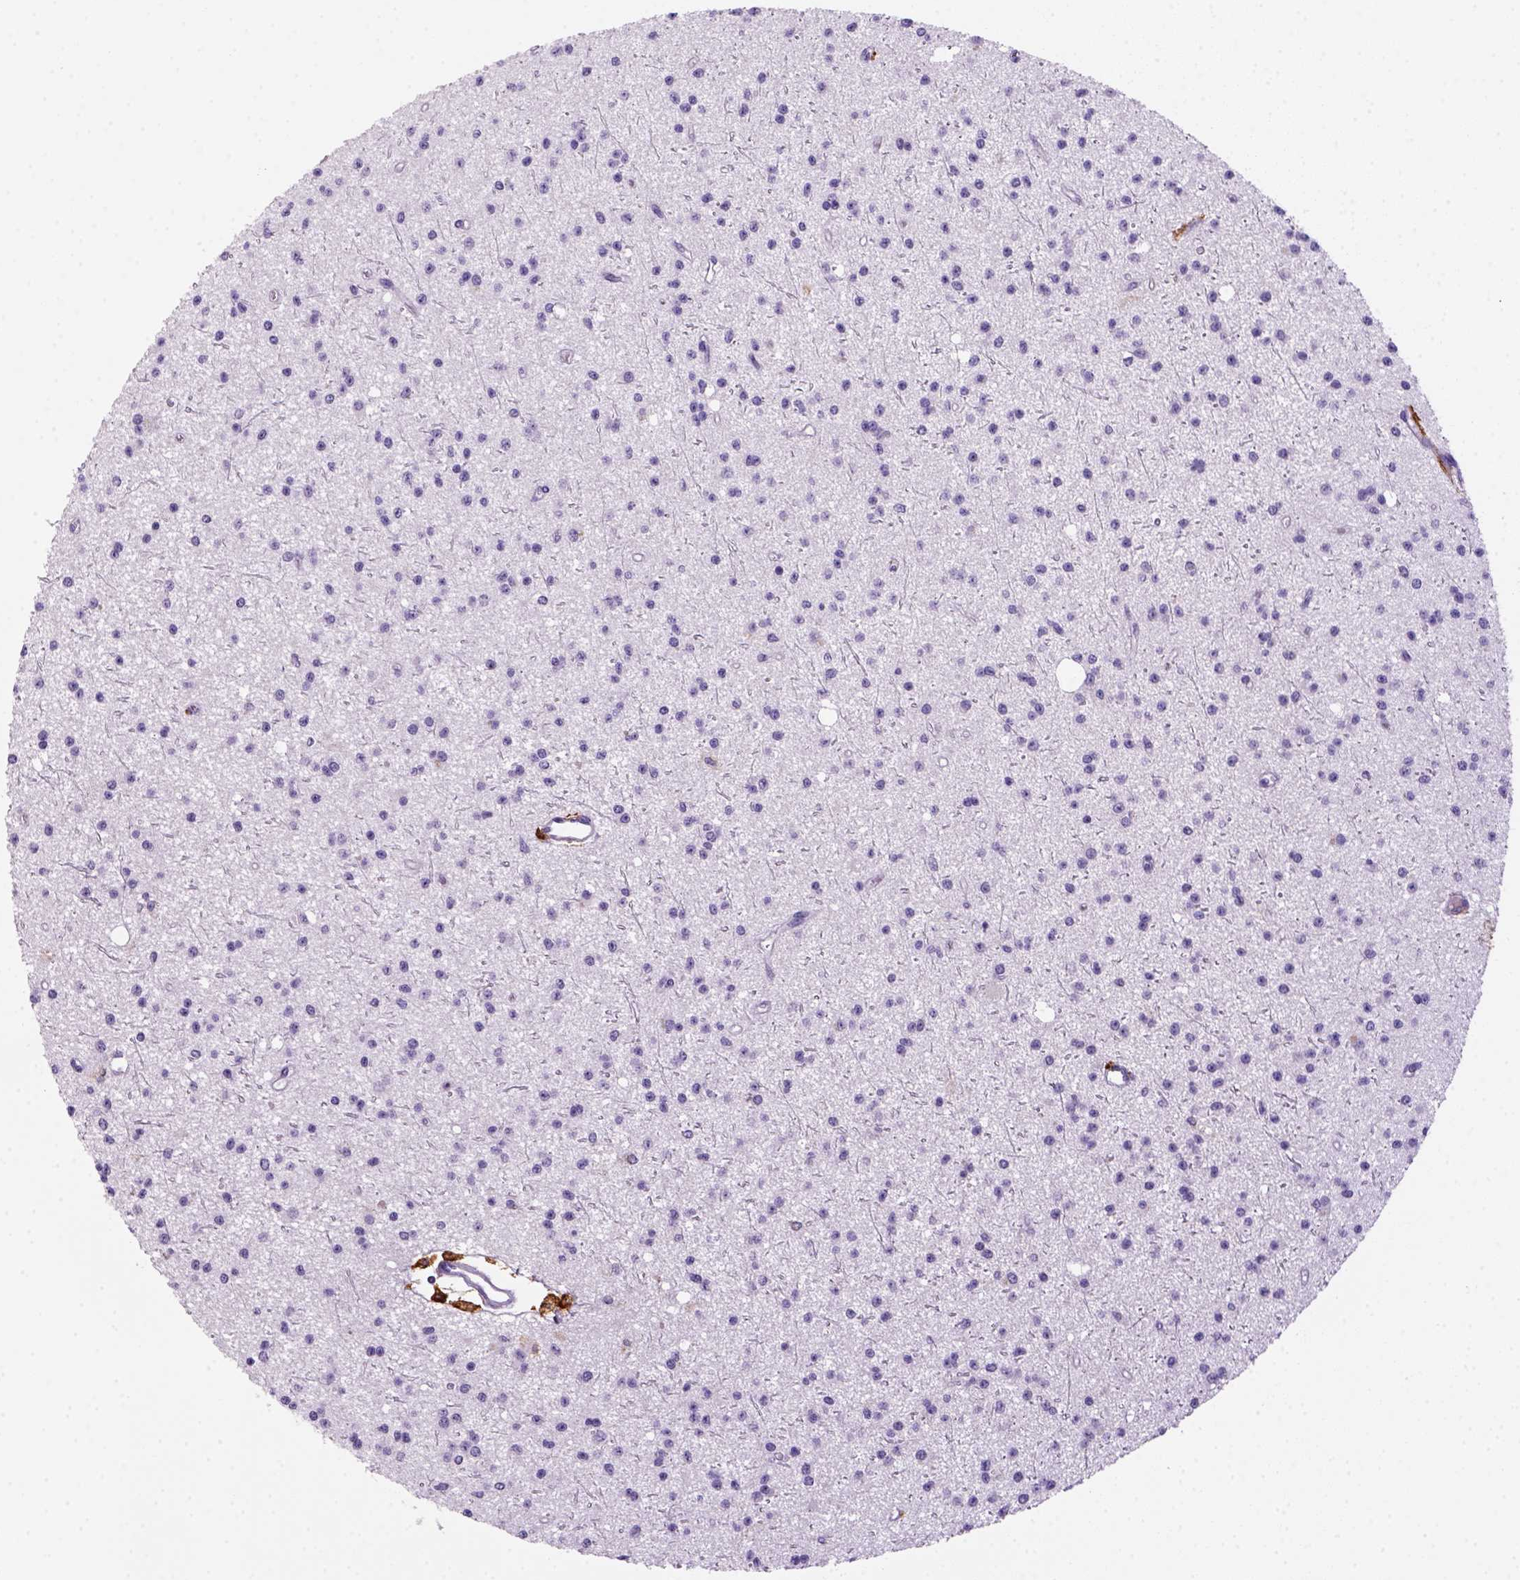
{"staining": {"intensity": "negative", "quantity": "none", "location": "none"}, "tissue": "glioma", "cell_type": "Tumor cells", "image_type": "cancer", "snomed": [{"axis": "morphology", "description": "Glioma, malignant, Low grade"}, {"axis": "topography", "description": "Brain"}], "caption": "DAB (3,3'-diaminobenzidine) immunohistochemical staining of human glioma shows no significant positivity in tumor cells.", "gene": "CD14", "patient": {"sex": "male", "age": 27}}